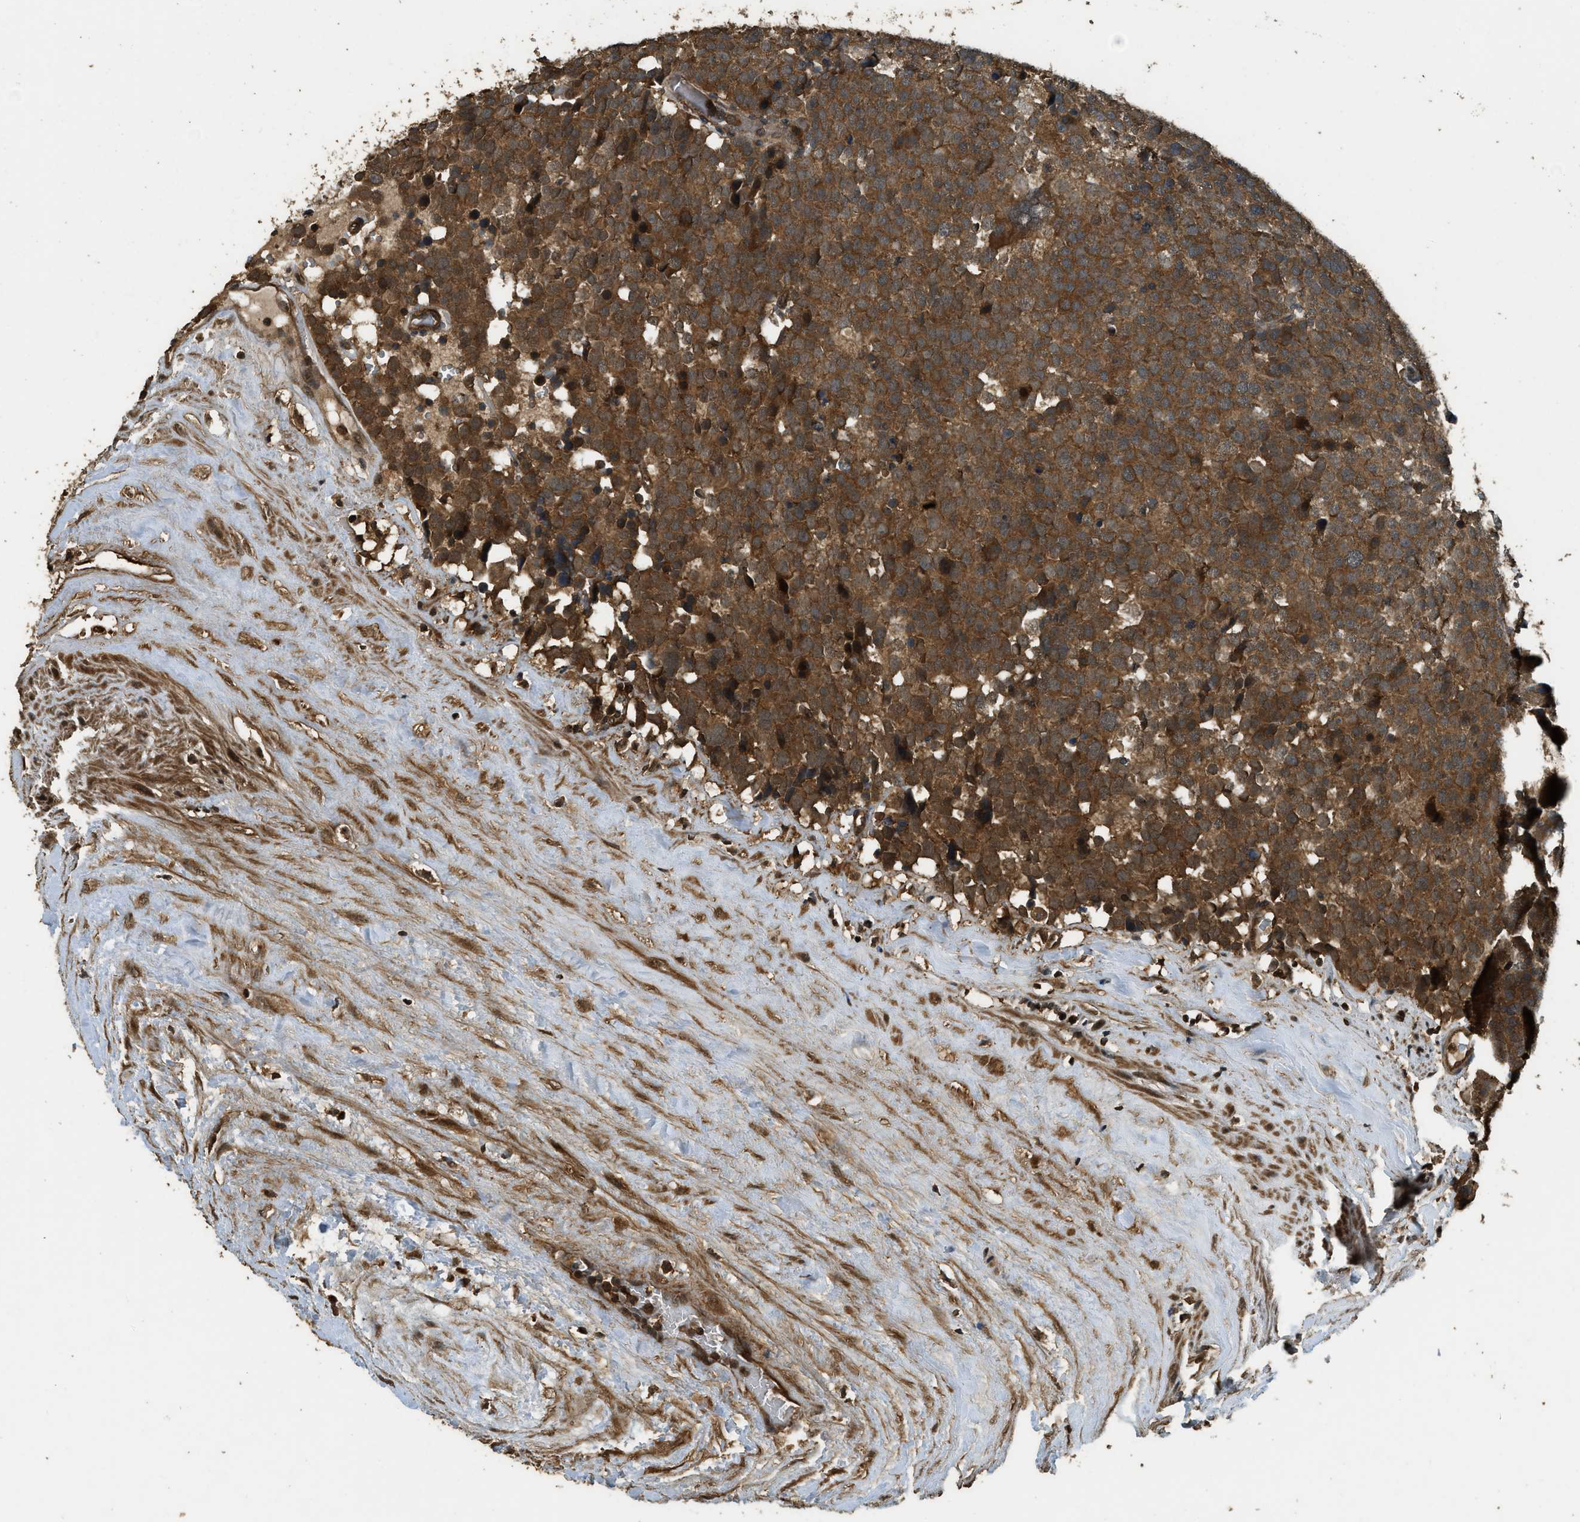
{"staining": {"intensity": "strong", "quantity": ">75%", "location": "cytoplasmic/membranous"}, "tissue": "testis cancer", "cell_type": "Tumor cells", "image_type": "cancer", "snomed": [{"axis": "morphology", "description": "Seminoma, NOS"}, {"axis": "topography", "description": "Testis"}], "caption": "Protein expression analysis of seminoma (testis) shows strong cytoplasmic/membranous staining in approximately >75% of tumor cells. The staining is performed using DAB brown chromogen to label protein expression. The nuclei are counter-stained blue using hematoxylin.", "gene": "PPP6R3", "patient": {"sex": "male", "age": 71}}